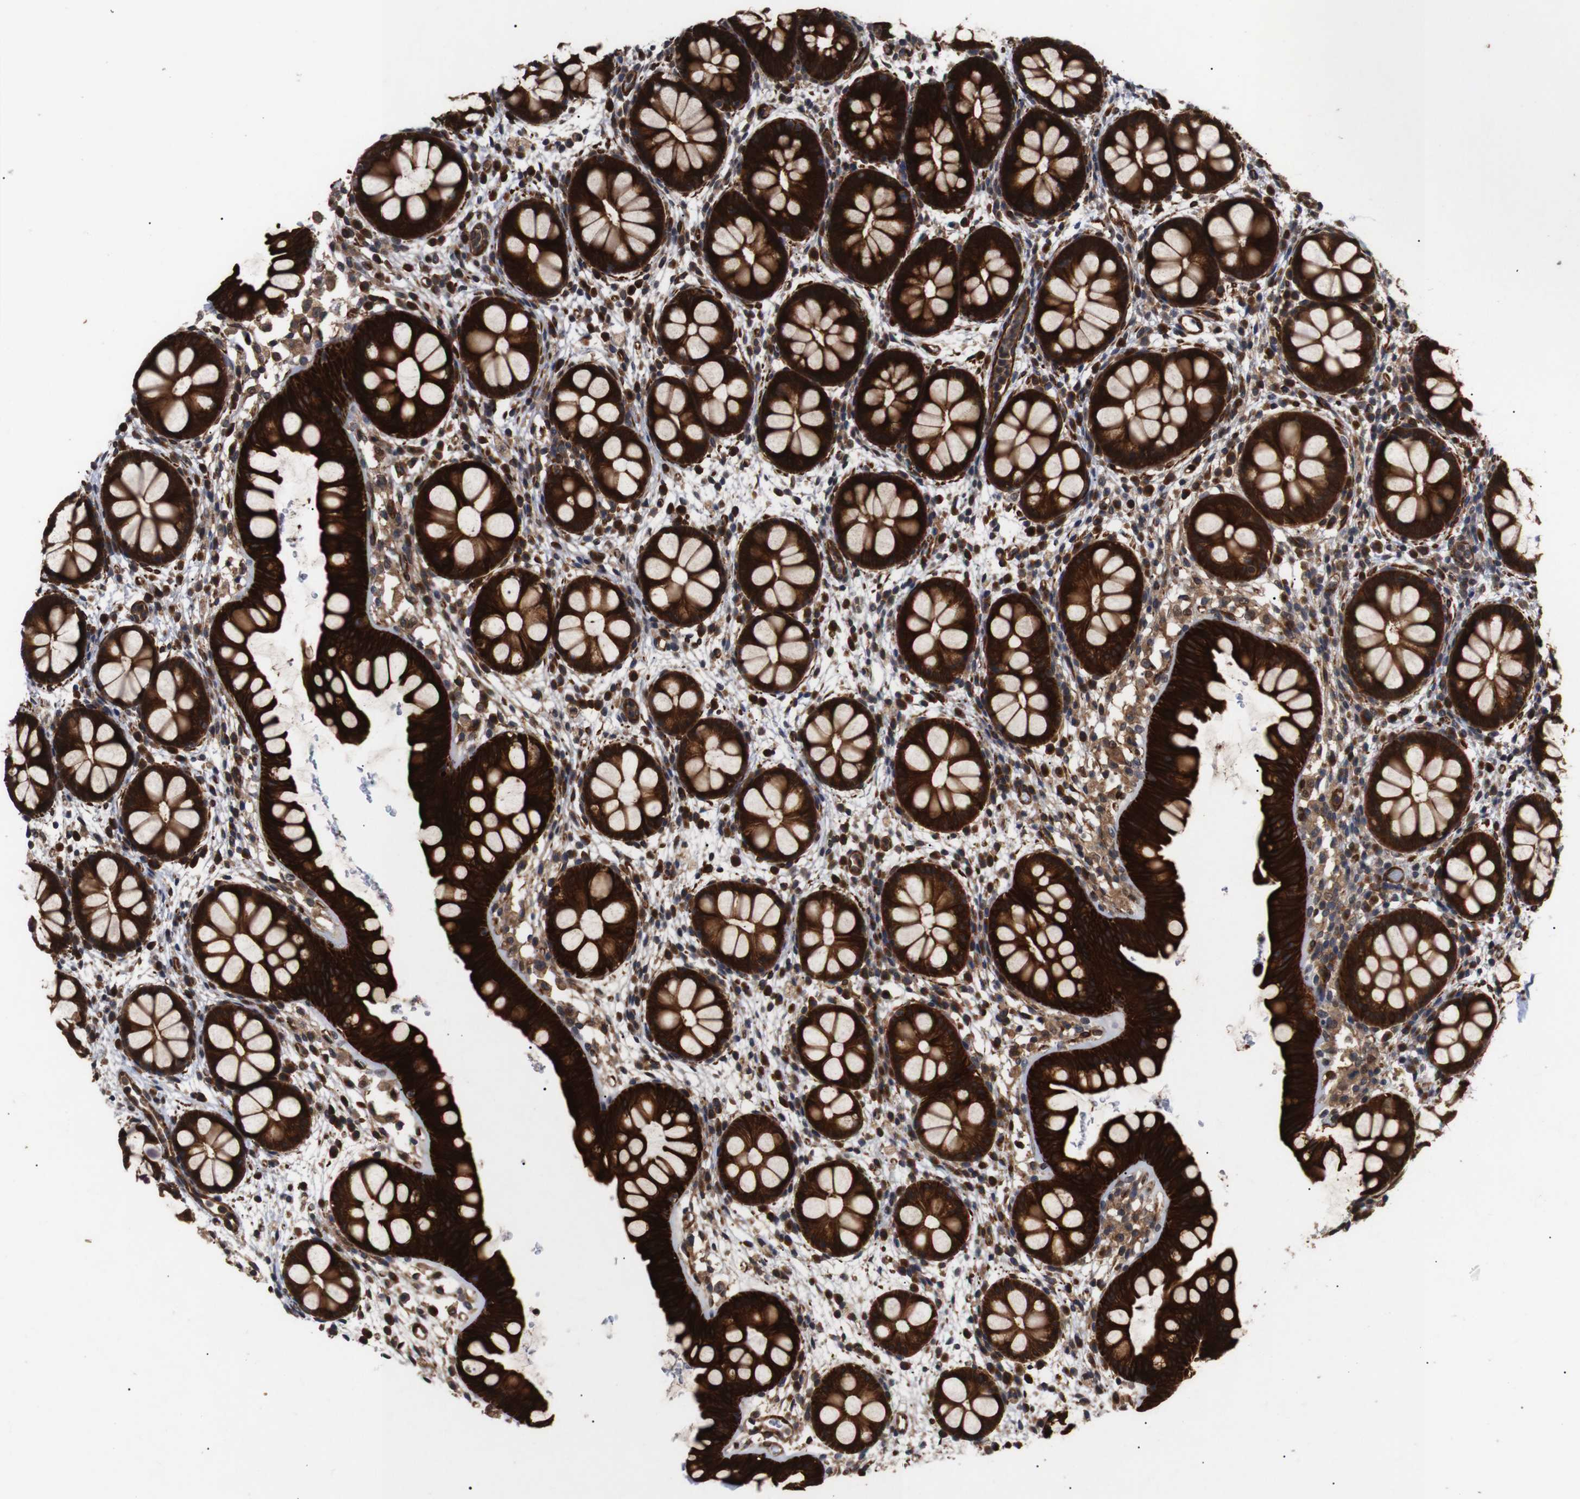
{"staining": {"intensity": "strong", "quantity": ">75%", "location": "cytoplasmic/membranous"}, "tissue": "rectum", "cell_type": "Glandular cells", "image_type": "normal", "snomed": [{"axis": "morphology", "description": "Normal tissue, NOS"}, {"axis": "topography", "description": "Rectum"}], "caption": "Protein staining of benign rectum exhibits strong cytoplasmic/membranous positivity in approximately >75% of glandular cells.", "gene": "PAWR", "patient": {"sex": "female", "age": 24}}